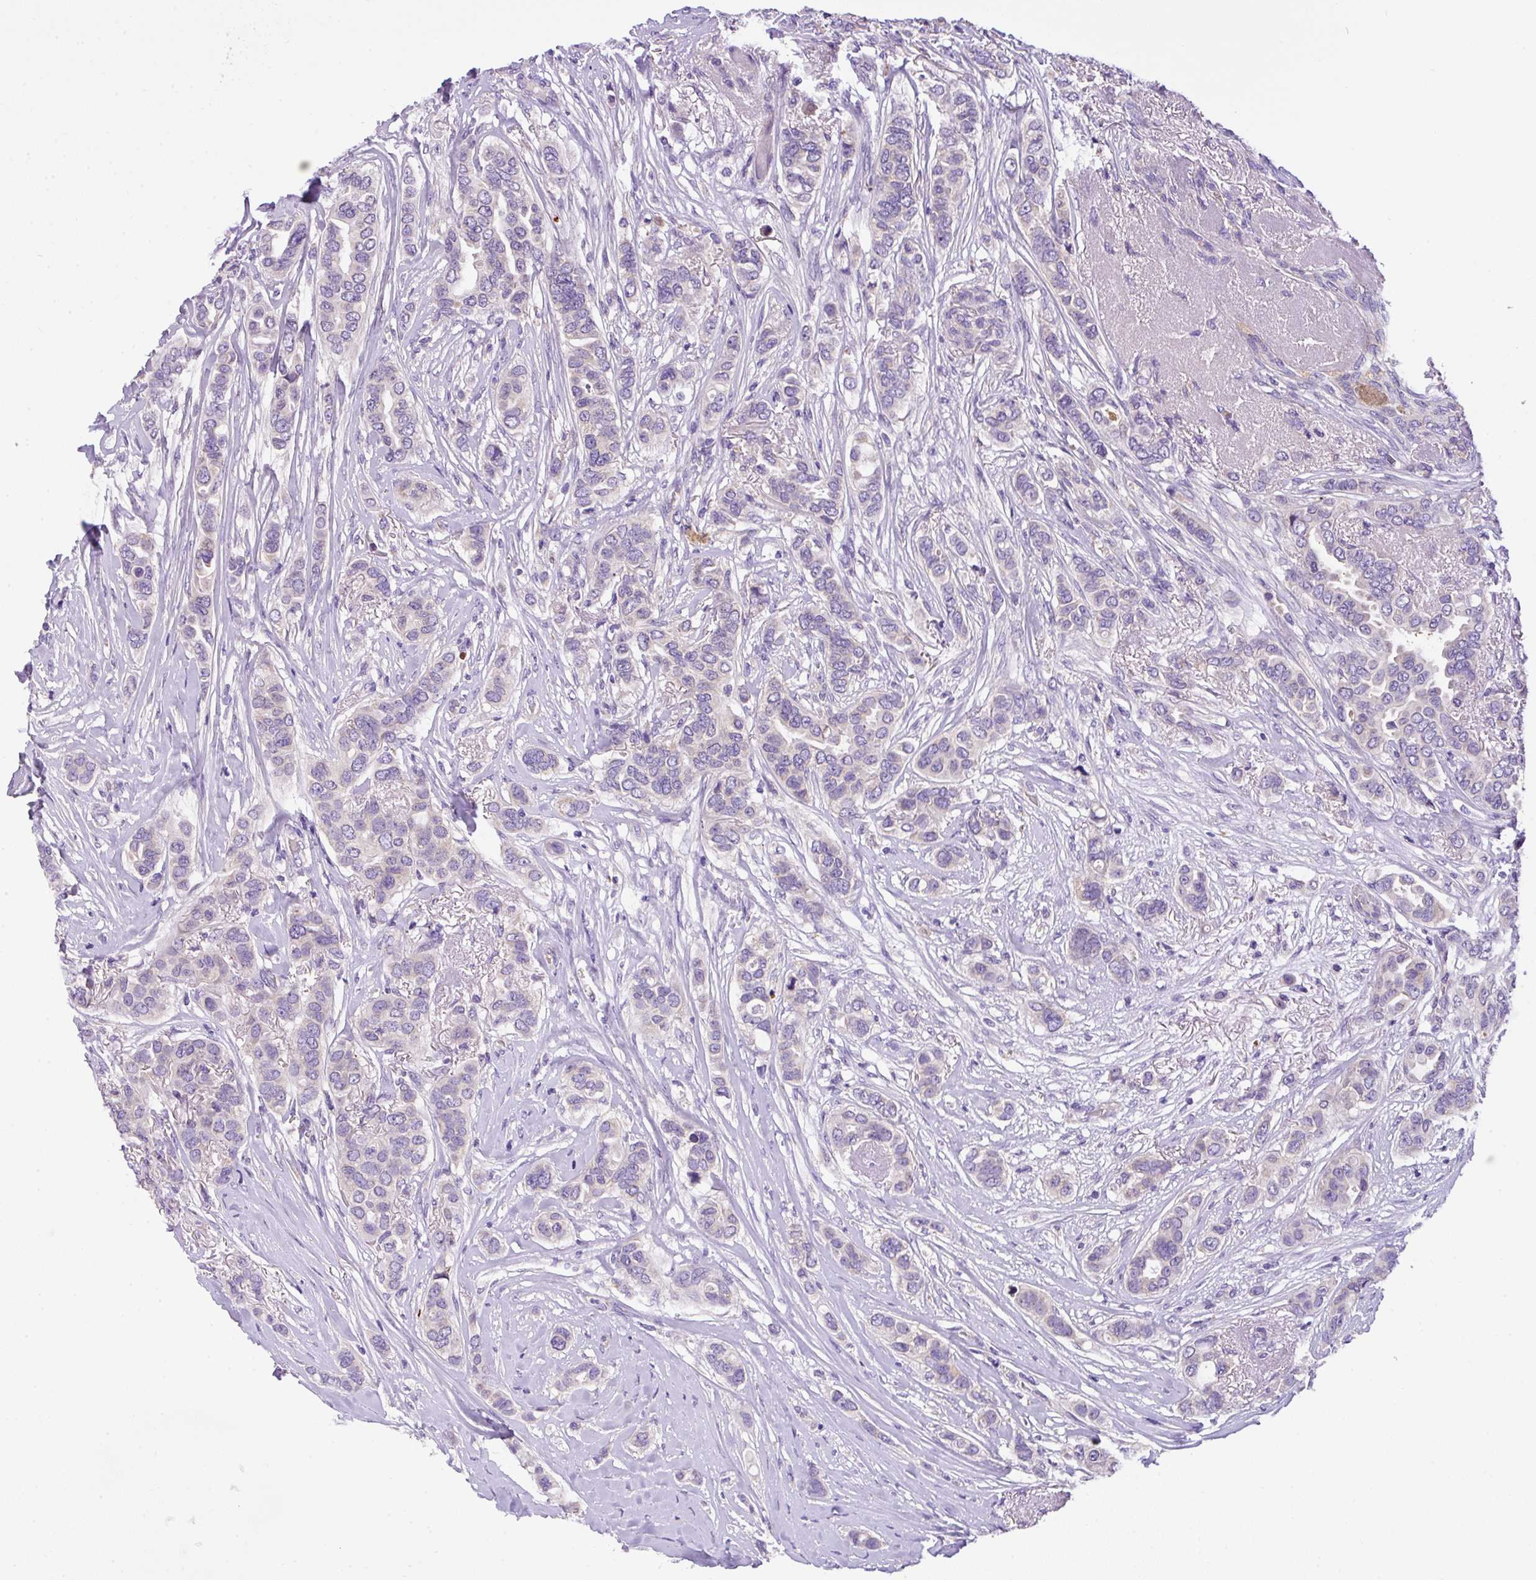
{"staining": {"intensity": "negative", "quantity": "none", "location": "none"}, "tissue": "breast cancer", "cell_type": "Tumor cells", "image_type": "cancer", "snomed": [{"axis": "morphology", "description": "Lobular carcinoma"}, {"axis": "topography", "description": "Breast"}], "caption": "An immunohistochemistry image of breast cancer is shown. There is no staining in tumor cells of breast cancer.", "gene": "ANXA2R", "patient": {"sex": "female", "age": 51}}